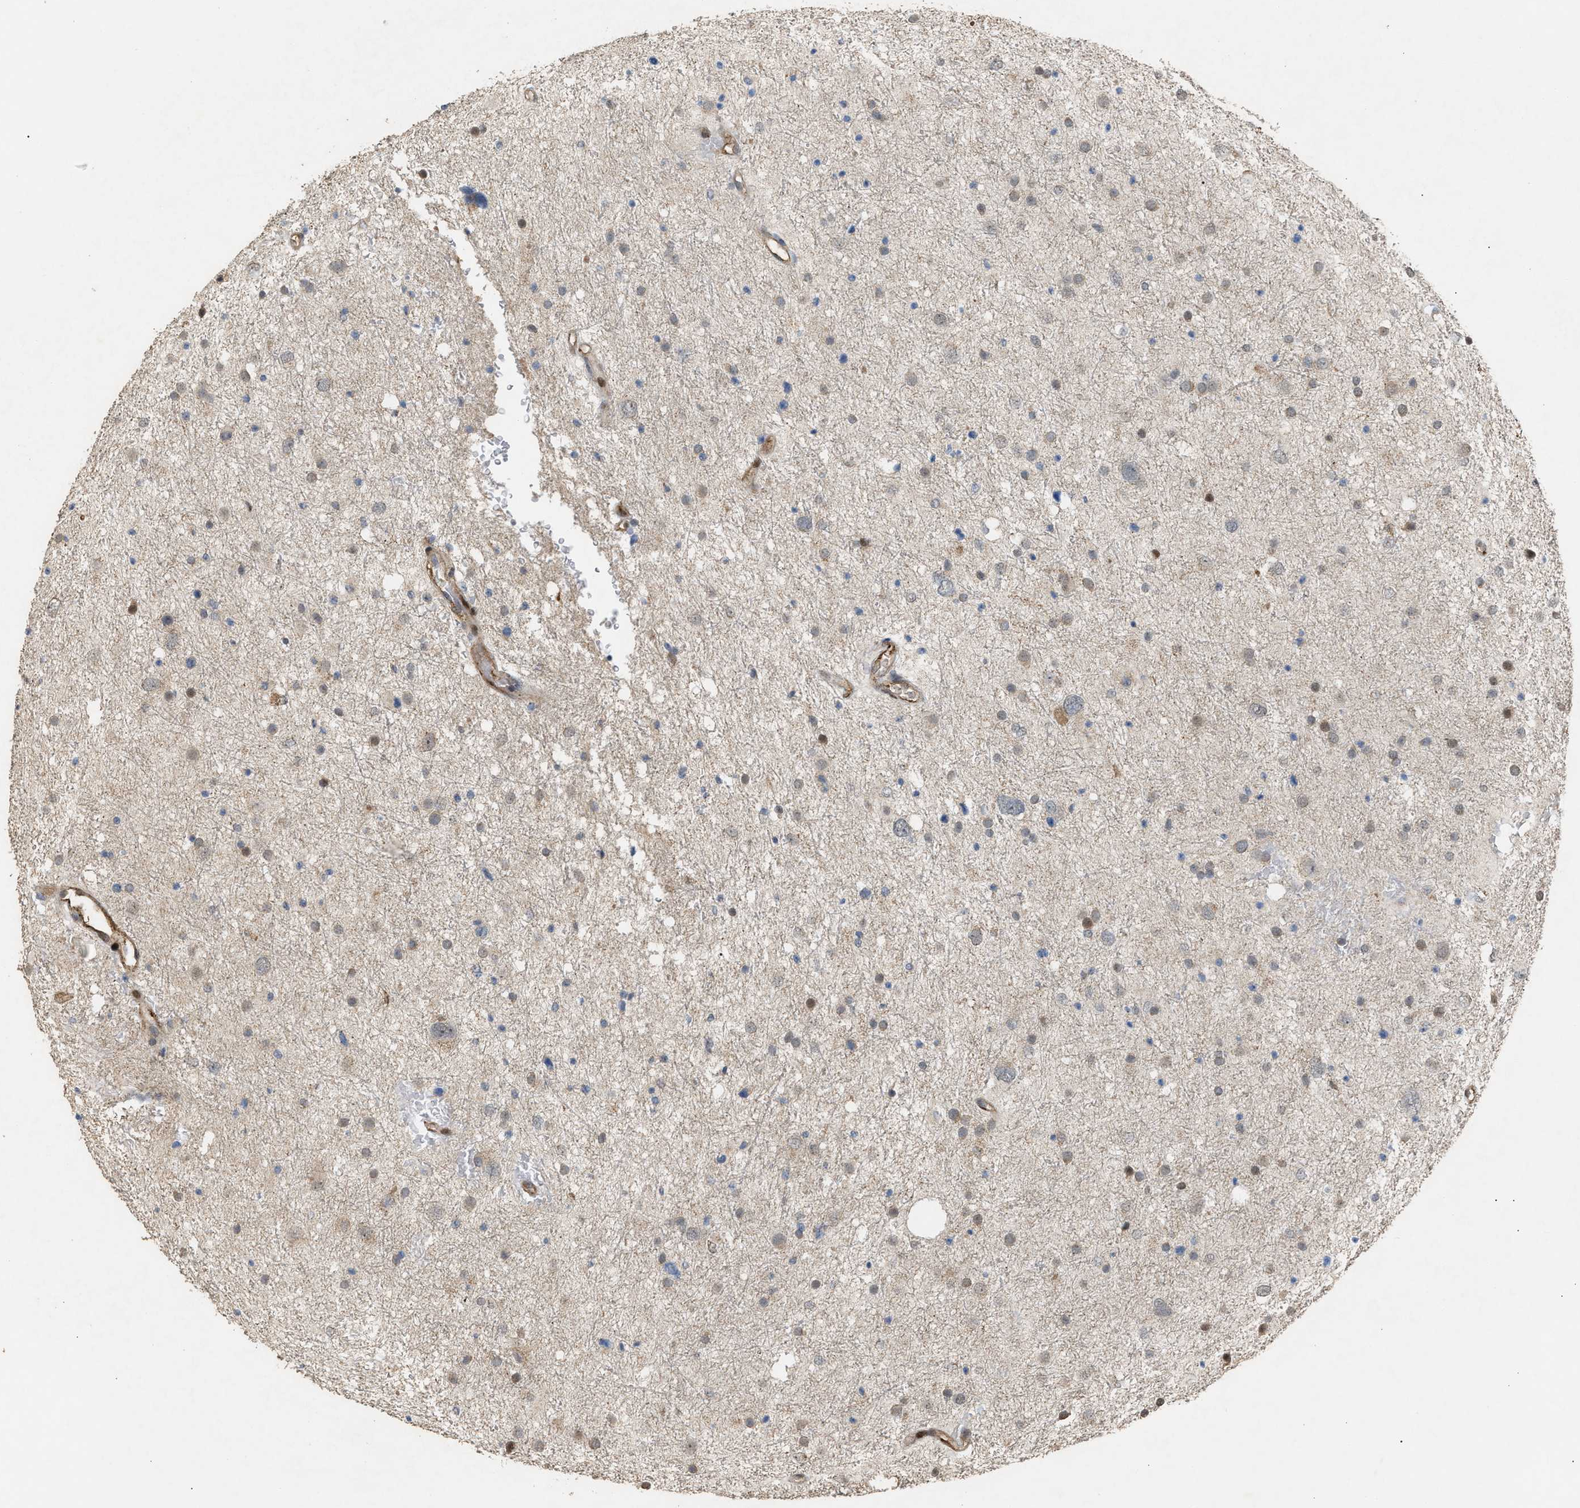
{"staining": {"intensity": "weak", "quantity": "<25%", "location": "cytoplasmic/membranous"}, "tissue": "glioma", "cell_type": "Tumor cells", "image_type": "cancer", "snomed": [{"axis": "morphology", "description": "Glioma, malignant, Low grade"}, {"axis": "topography", "description": "Brain"}], "caption": "DAB (3,3'-diaminobenzidine) immunohistochemical staining of glioma exhibits no significant staining in tumor cells. The staining was performed using DAB to visualize the protein expression in brown, while the nuclei were stained in blue with hematoxylin (Magnification: 20x).", "gene": "ZFAND5", "patient": {"sex": "female", "age": 37}}